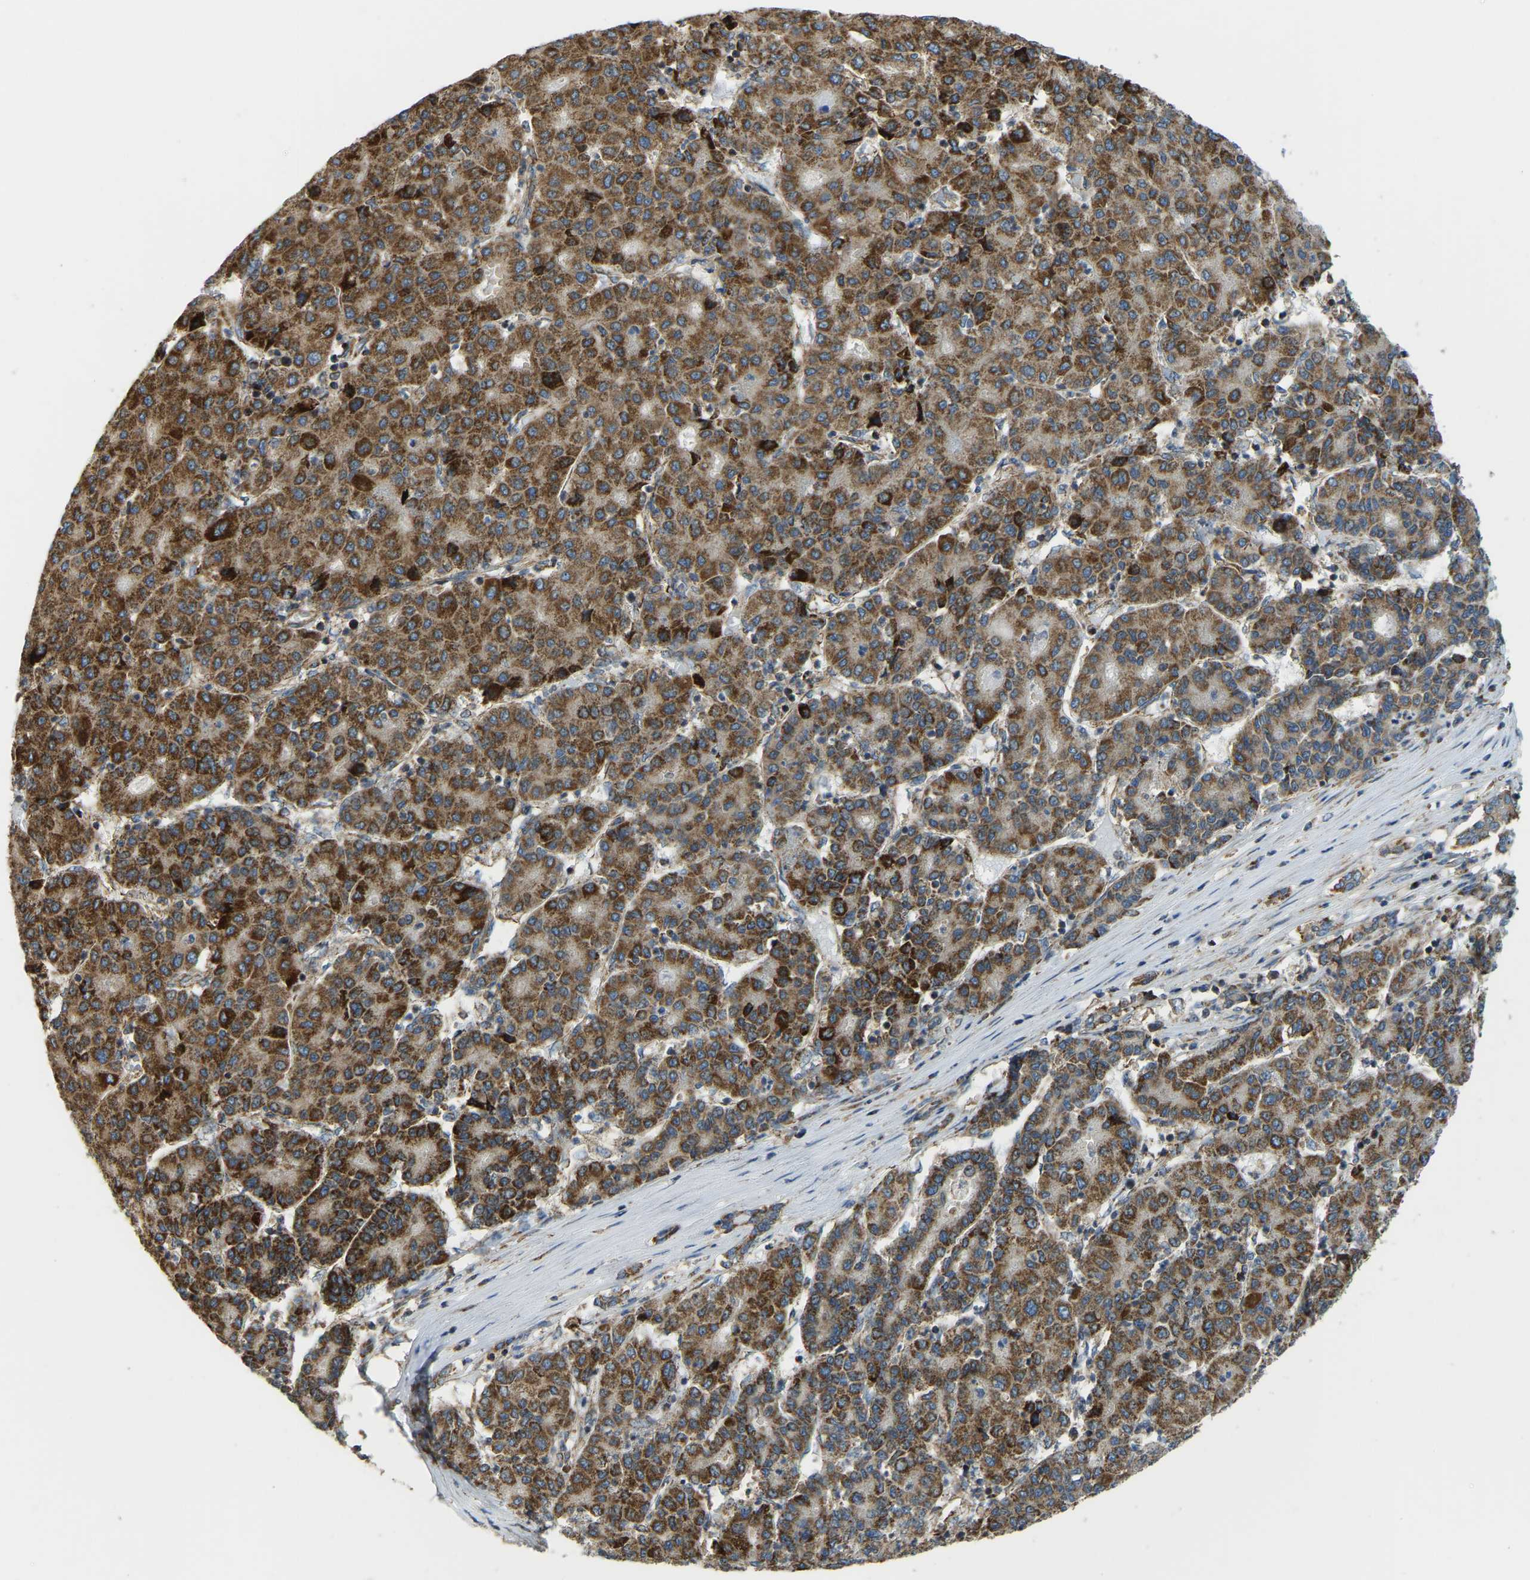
{"staining": {"intensity": "strong", "quantity": ">75%", "location": "cytoplasmic/membranous"}, "tissue": "liver cancer", "cell_type": "Tumor cells", "image_type": "cancer", "snomed": [{"axis": "morphology", "description": "Carcinoma, Hepatocellular, NOS"}, {"axis": "topography", "description": "Liver"}], "caption": "Liver cancer (hepatocellular carcinoma) tissue shows strong cytoplasmic/membranous positivity in approximately >75% of tumor cells, visualized by immunohistochemistry.", "gene": "PSMD7", "patient": {"sex": "male", "age": 65}}